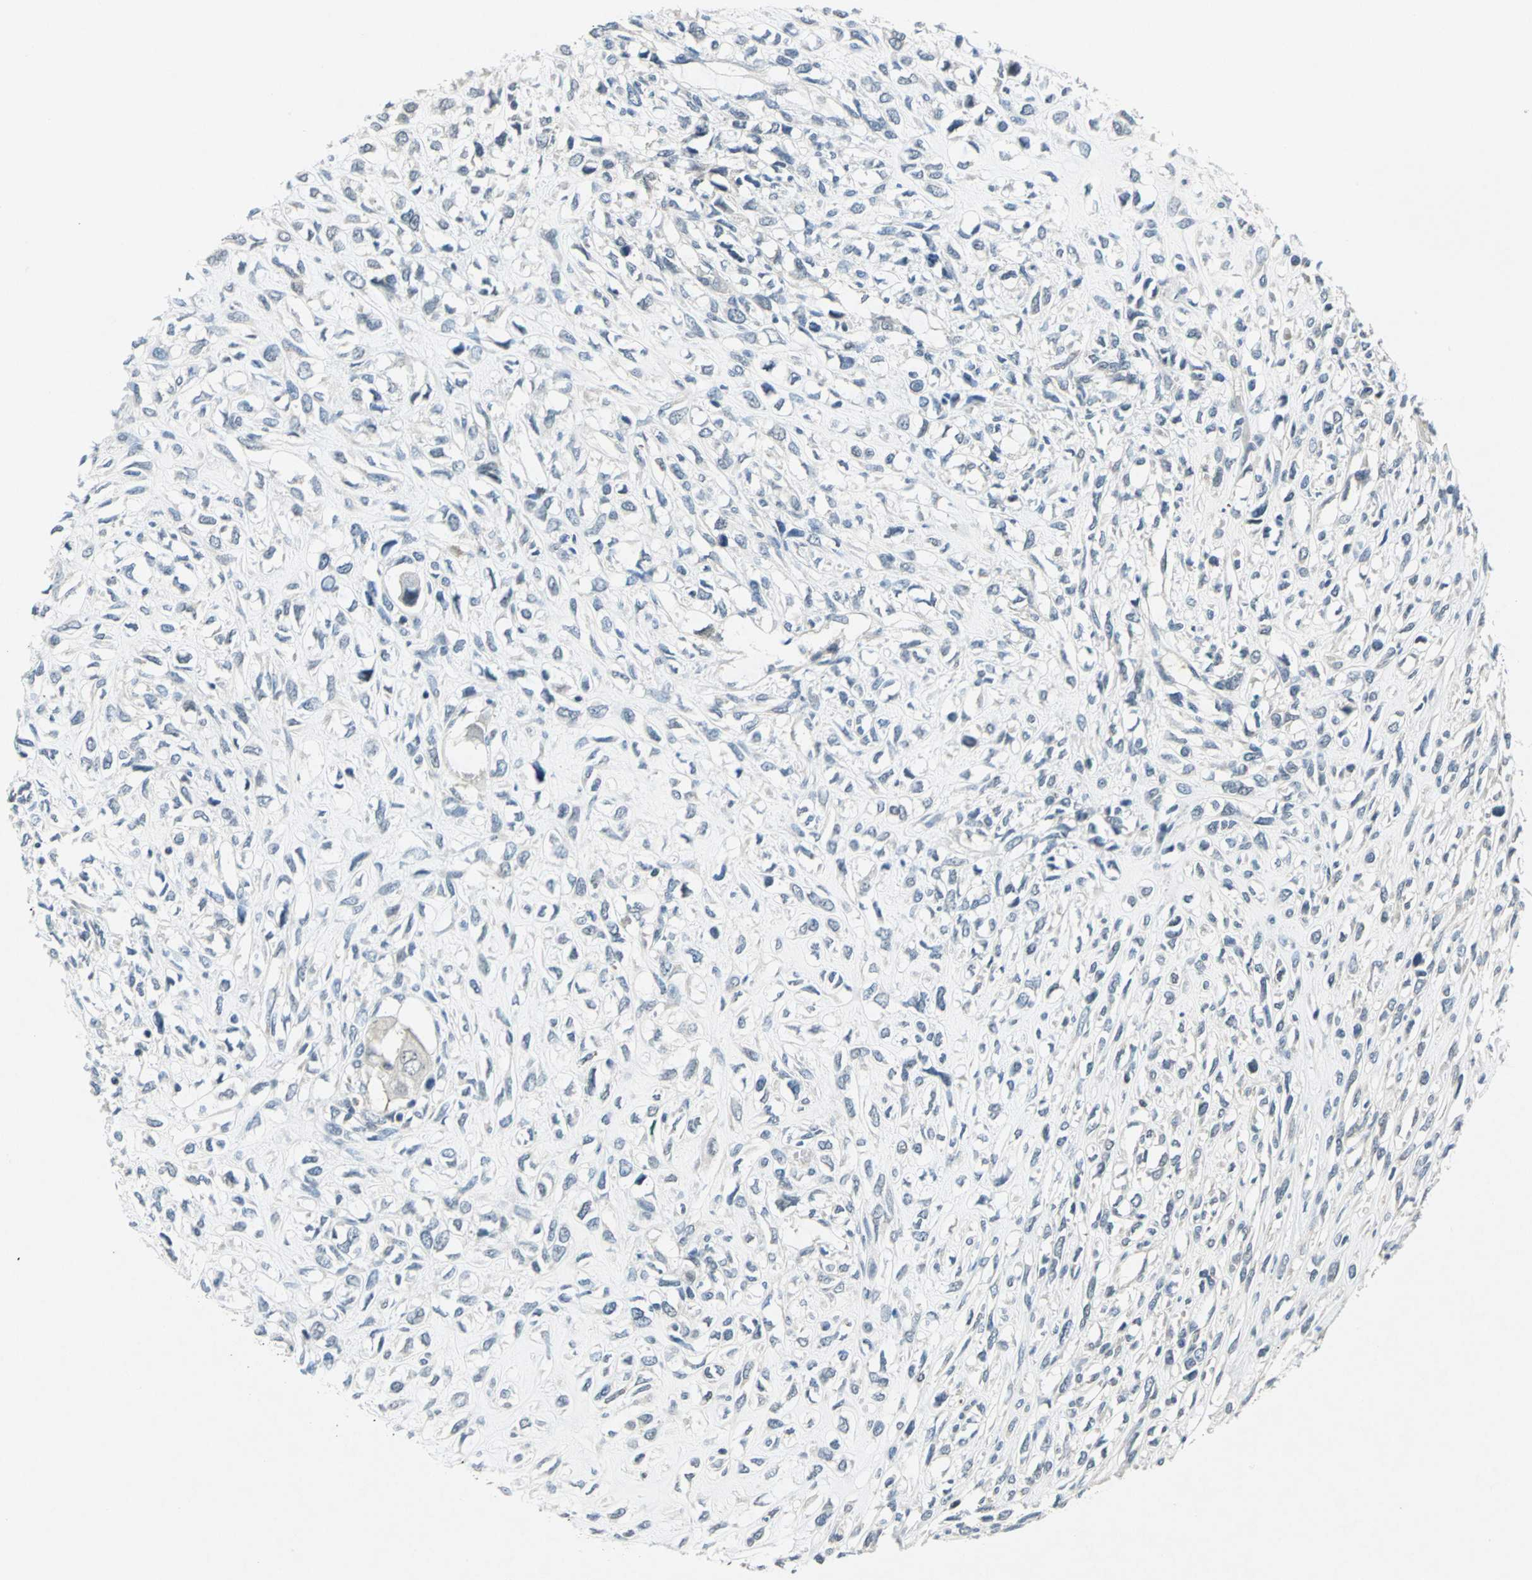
{"staining": {"intensity": "negative", "quantity": "none", "location": "none"}, "tissue": "head and neck cancer", "cell_type": "Tumor cells", "image_type": "cancer", "snomed": [{"axis": "morphology", "description": "Necrosis, NOS"}, {"axis": "morphology", "description": "Neoplasm, malignant, NOS"}, {"axis": "topography", "description": "Salivary gland"}, {"axis": "topography", "description": "Head-Neck"}], "caption": "The immunohistochemistry image has no significant positivity in tumor cells of head and neck neoplasm (malignant) tissue.", "gene": "PIN1", "patient": {"sex": "male", "age": 43}}